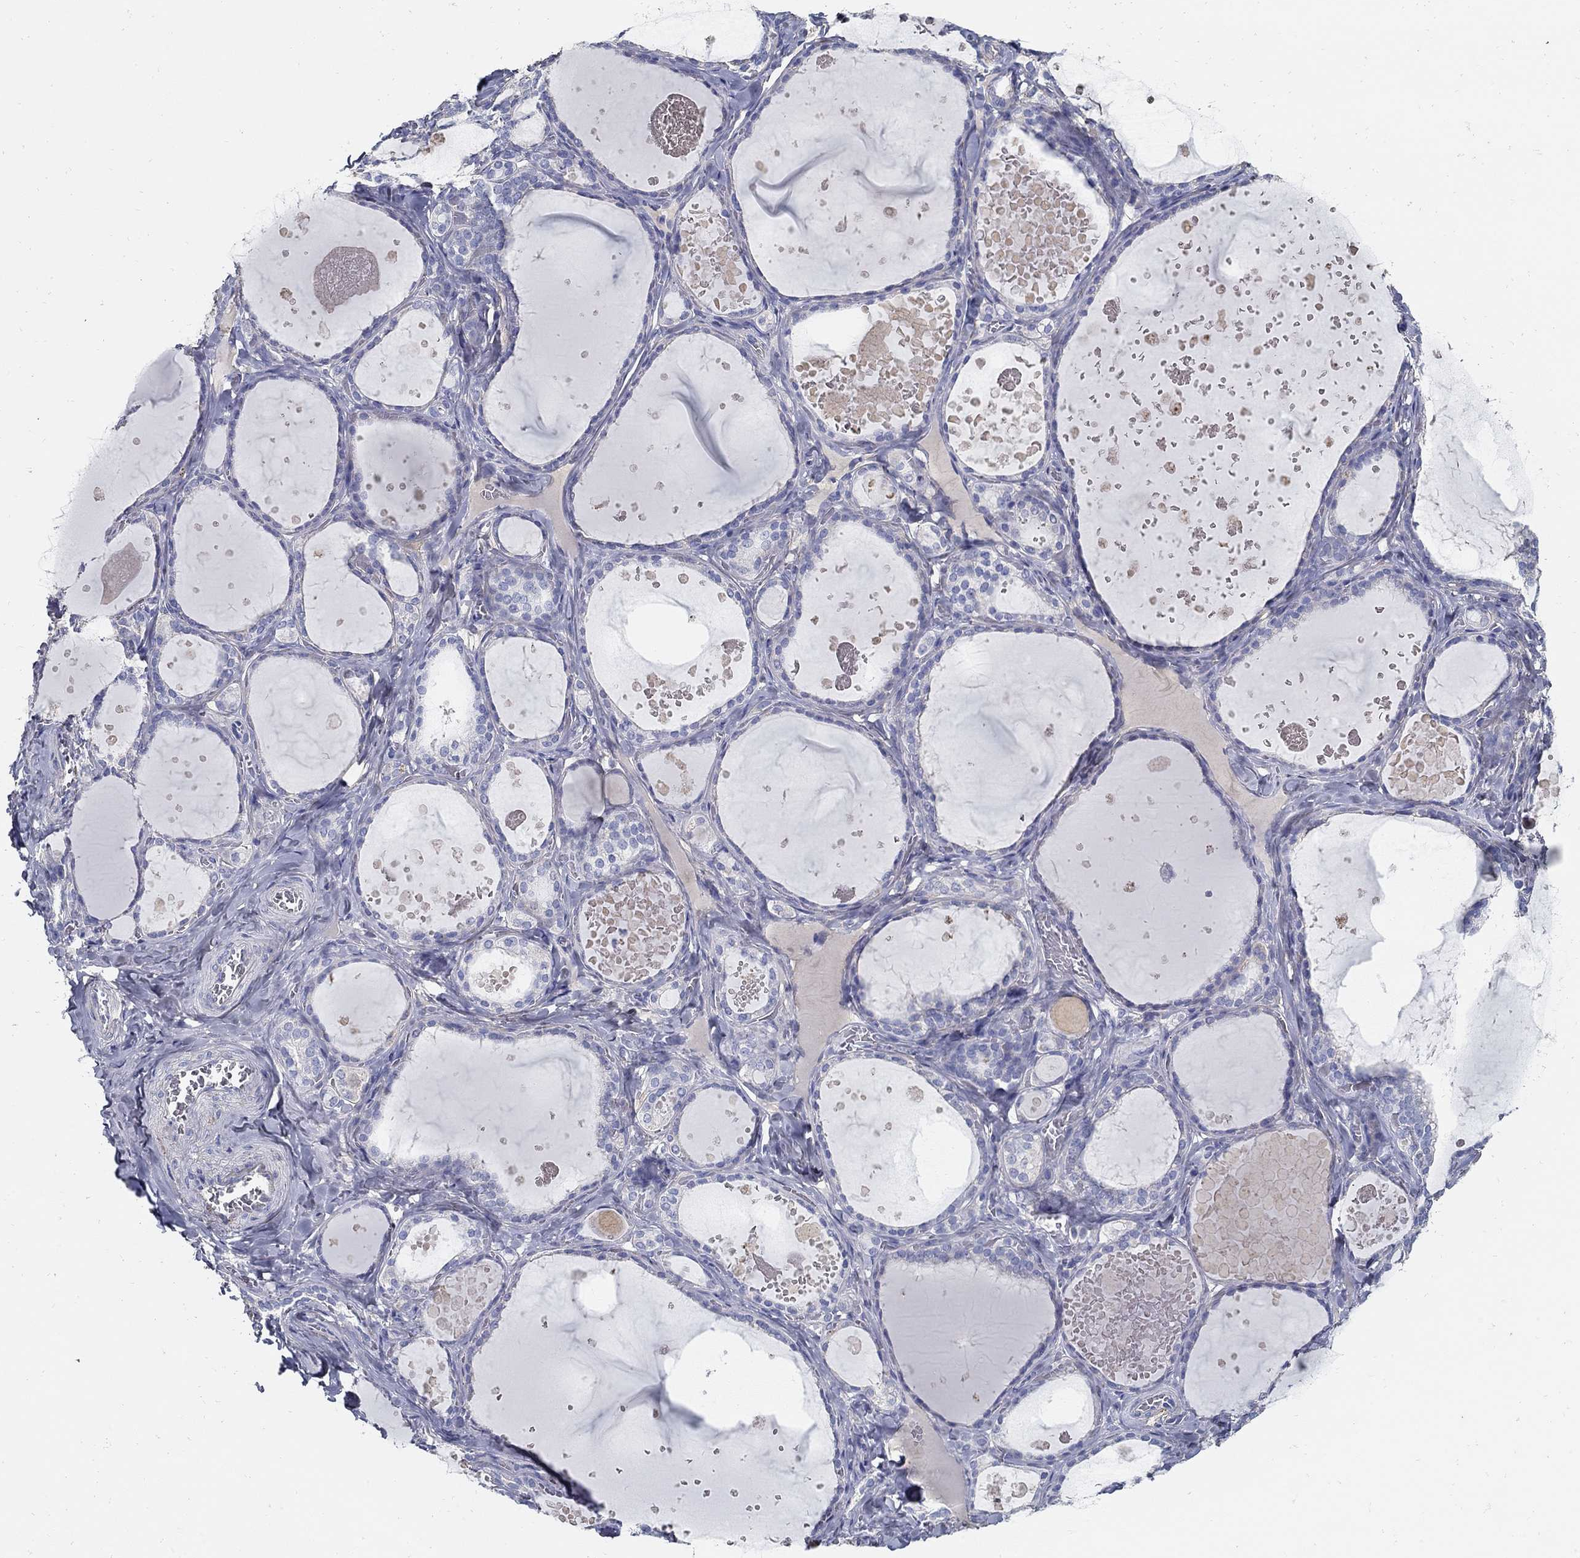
{"staining": {"intensity": "negative", "quantity": "none", "location": "none"}, "tissue": "thyroid gland", "cell_type": "Glandular cells", "image_type": "normal", "snomed": [{"axis": "morphology", "description": "Normal tissue, NOS"}, {"axis": "topography", "description": "Thyroid gland"}], "caption": "Immunohistochemical staining of unremarkable human thyroid gland reveals no significant positivity in glandular cells.", "gene": "TGFBI", "patient": {"sex": "female", "age": 56}}